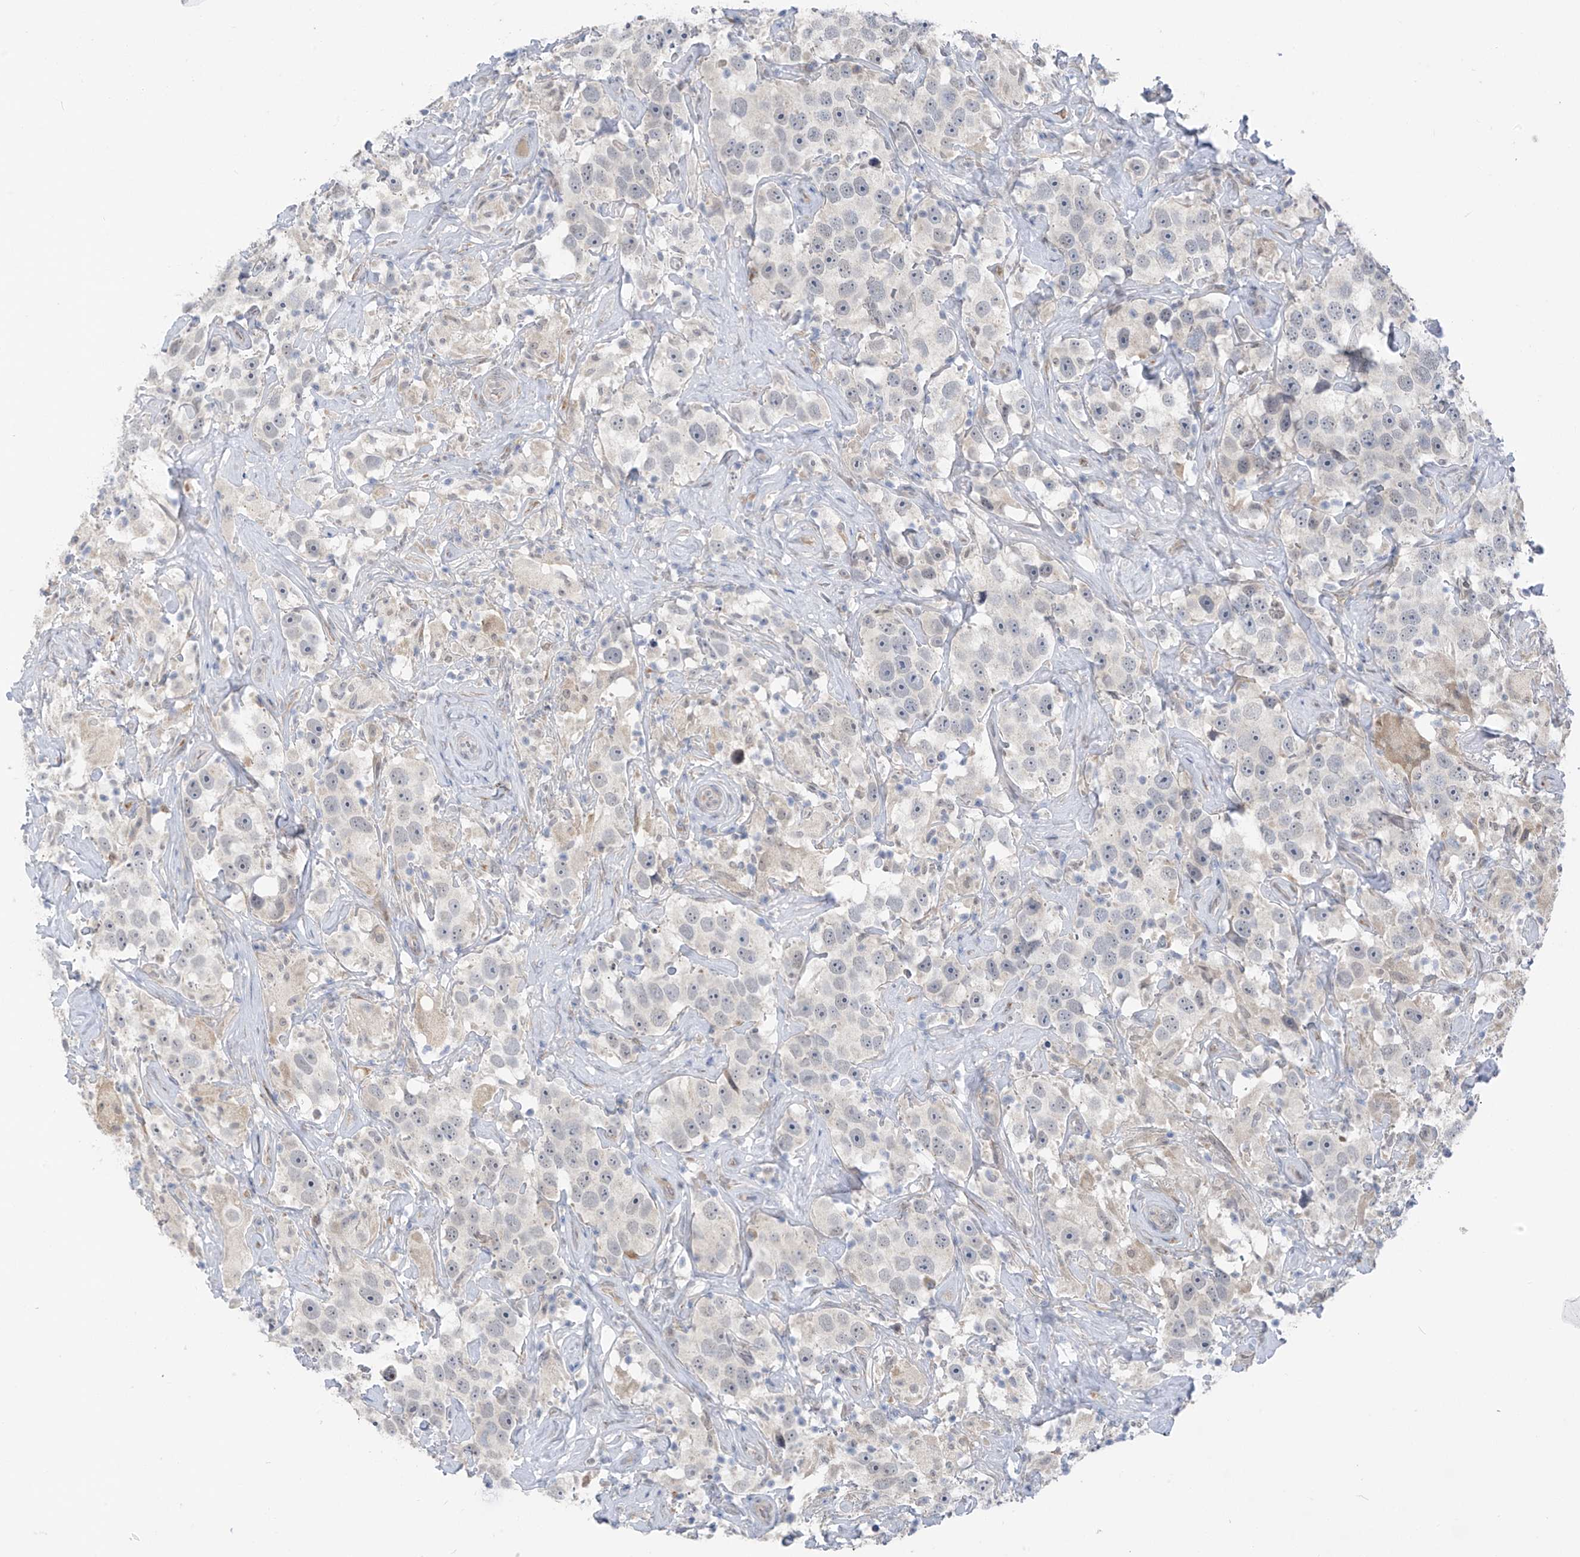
{"staining": {"intensity": "negative", "quantity": "none", "location": "none"}, "tissue": "testis cancer", "cell_type": "Tumor cells", "image_type": "cancer", "snomed": [{"axis": "morphology", "description": "Seminoma, NOS"}, {"axis": "topography", "description": "Testis"}], "caption": "Immunohistochemistry (IHC) of seminoma (testis) demonstrates no expression in tumor cells. The staining is performed using DAB (3,3'-diaminobenzidine) brown chromogen with nuclei counter-stained in using hematoxylin.", "gene": "CYP4V2", "patient": {"sex": "male", "age": 49}}